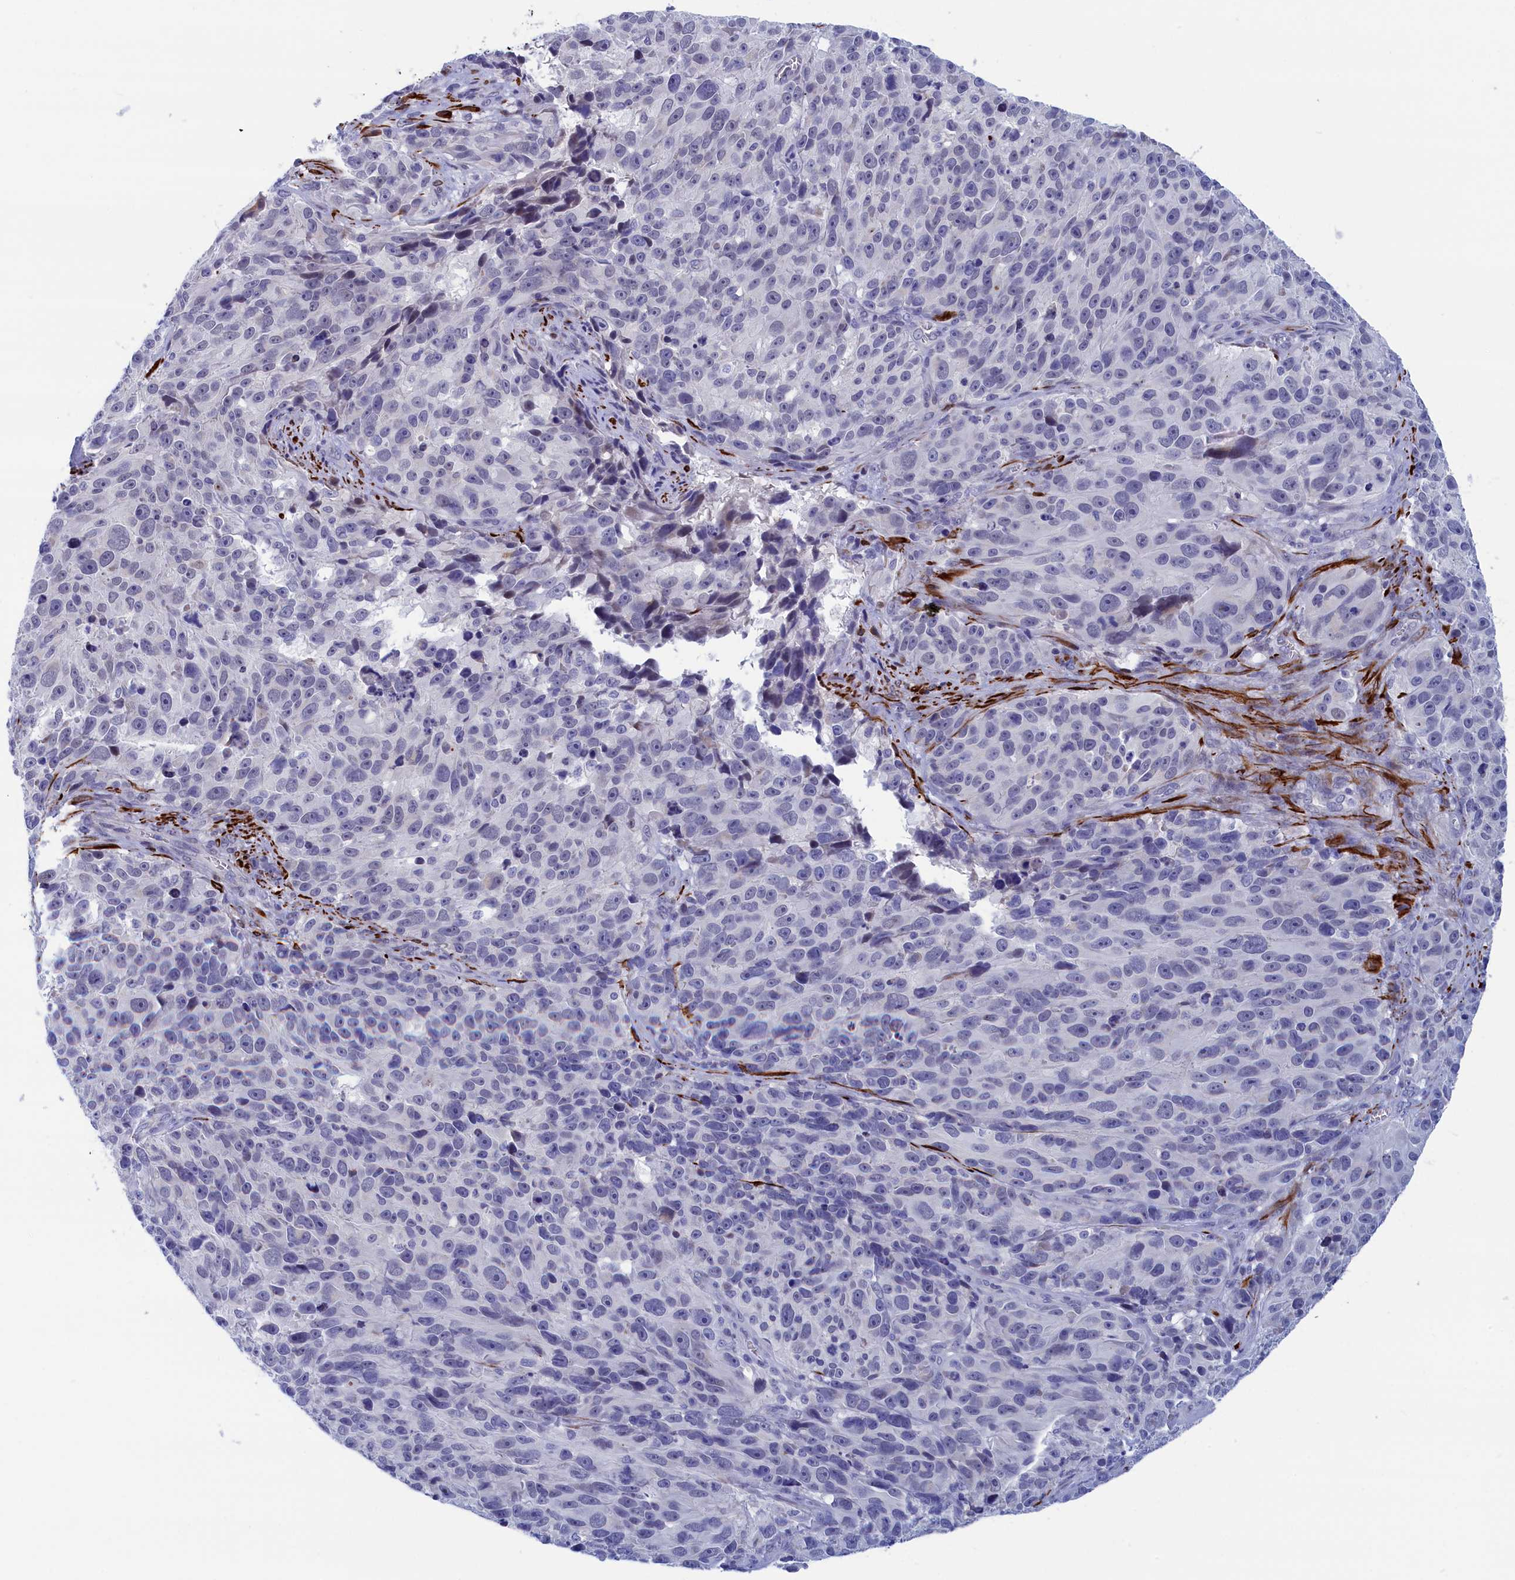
{"staining": {"intensity": "negative", "quantity": "none", "location": "none"}, "tissue": "melanoma", "cell_type": "Tumor cells", "image_type": "cancer", "snomed": [{"axis": "morphology", "description": "Malignant melanoma, NOS"}, {"axis": "topography", "description": "Skin"}], "caption": "Immunohistochemistry of malignant melanoma reveals no positivity in tumor cells.", "gene": "WDR83", "patient": {"sex": "male", "age": 84}}